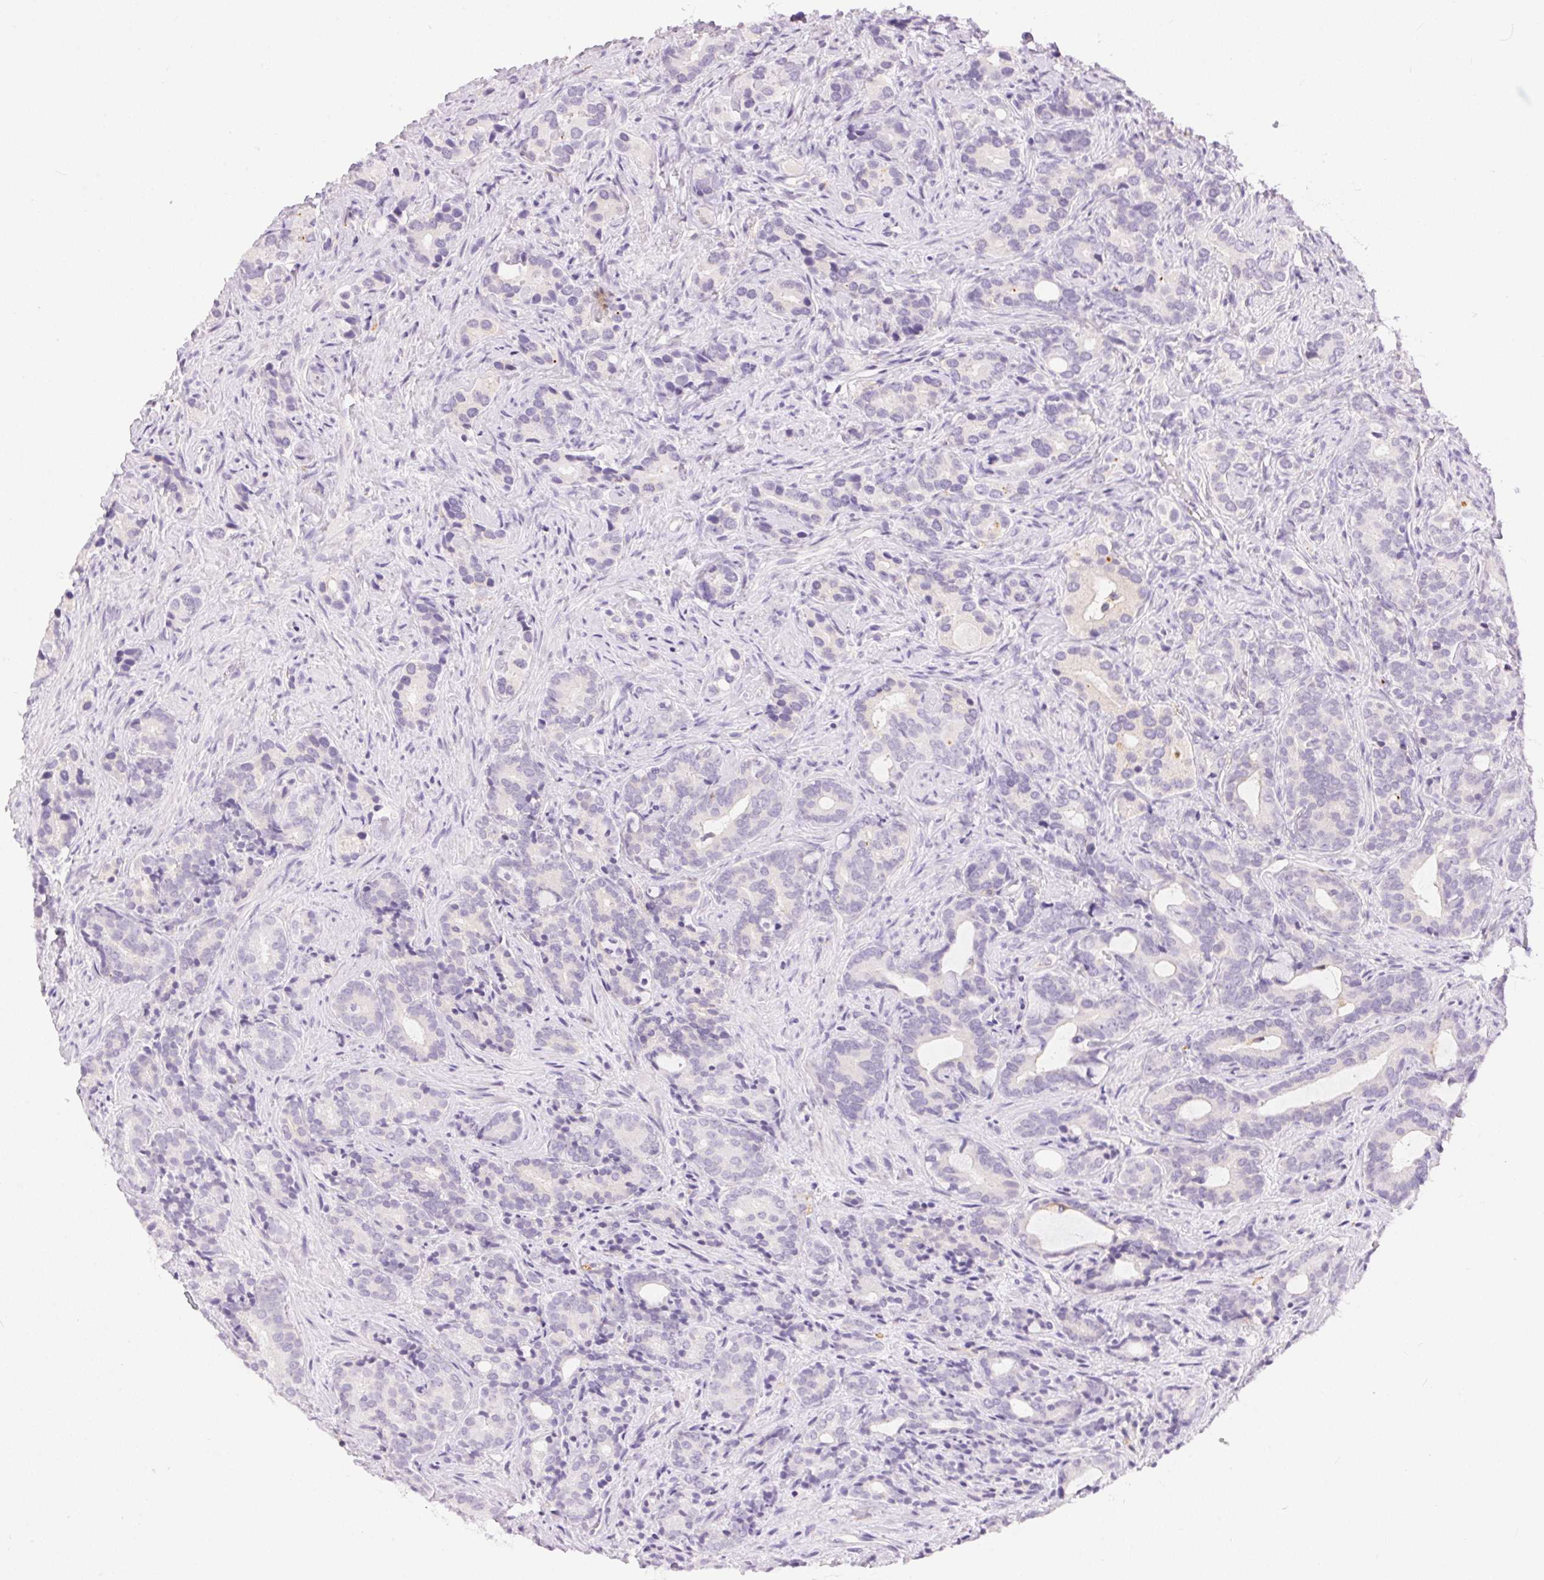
{"staining": {"intensity": "negative", "quantity": "none", "location": "none"}, "tissue": "prostate cancer", "cell_type": "Tumor cells", "image_type": "cancer", "snomed": [{"axis": "morphology", "description": "Adenocarcinoma, High grade"}, {"axis": "topography", "description": "Prostate"}], "caption": "Immunohistochemistry of prostate high-grade adenocarcinoma exhibits no staining in tumor cells.", "gene": "PNLIPRP3", "patient": {"sex": "male", "age": 84}}